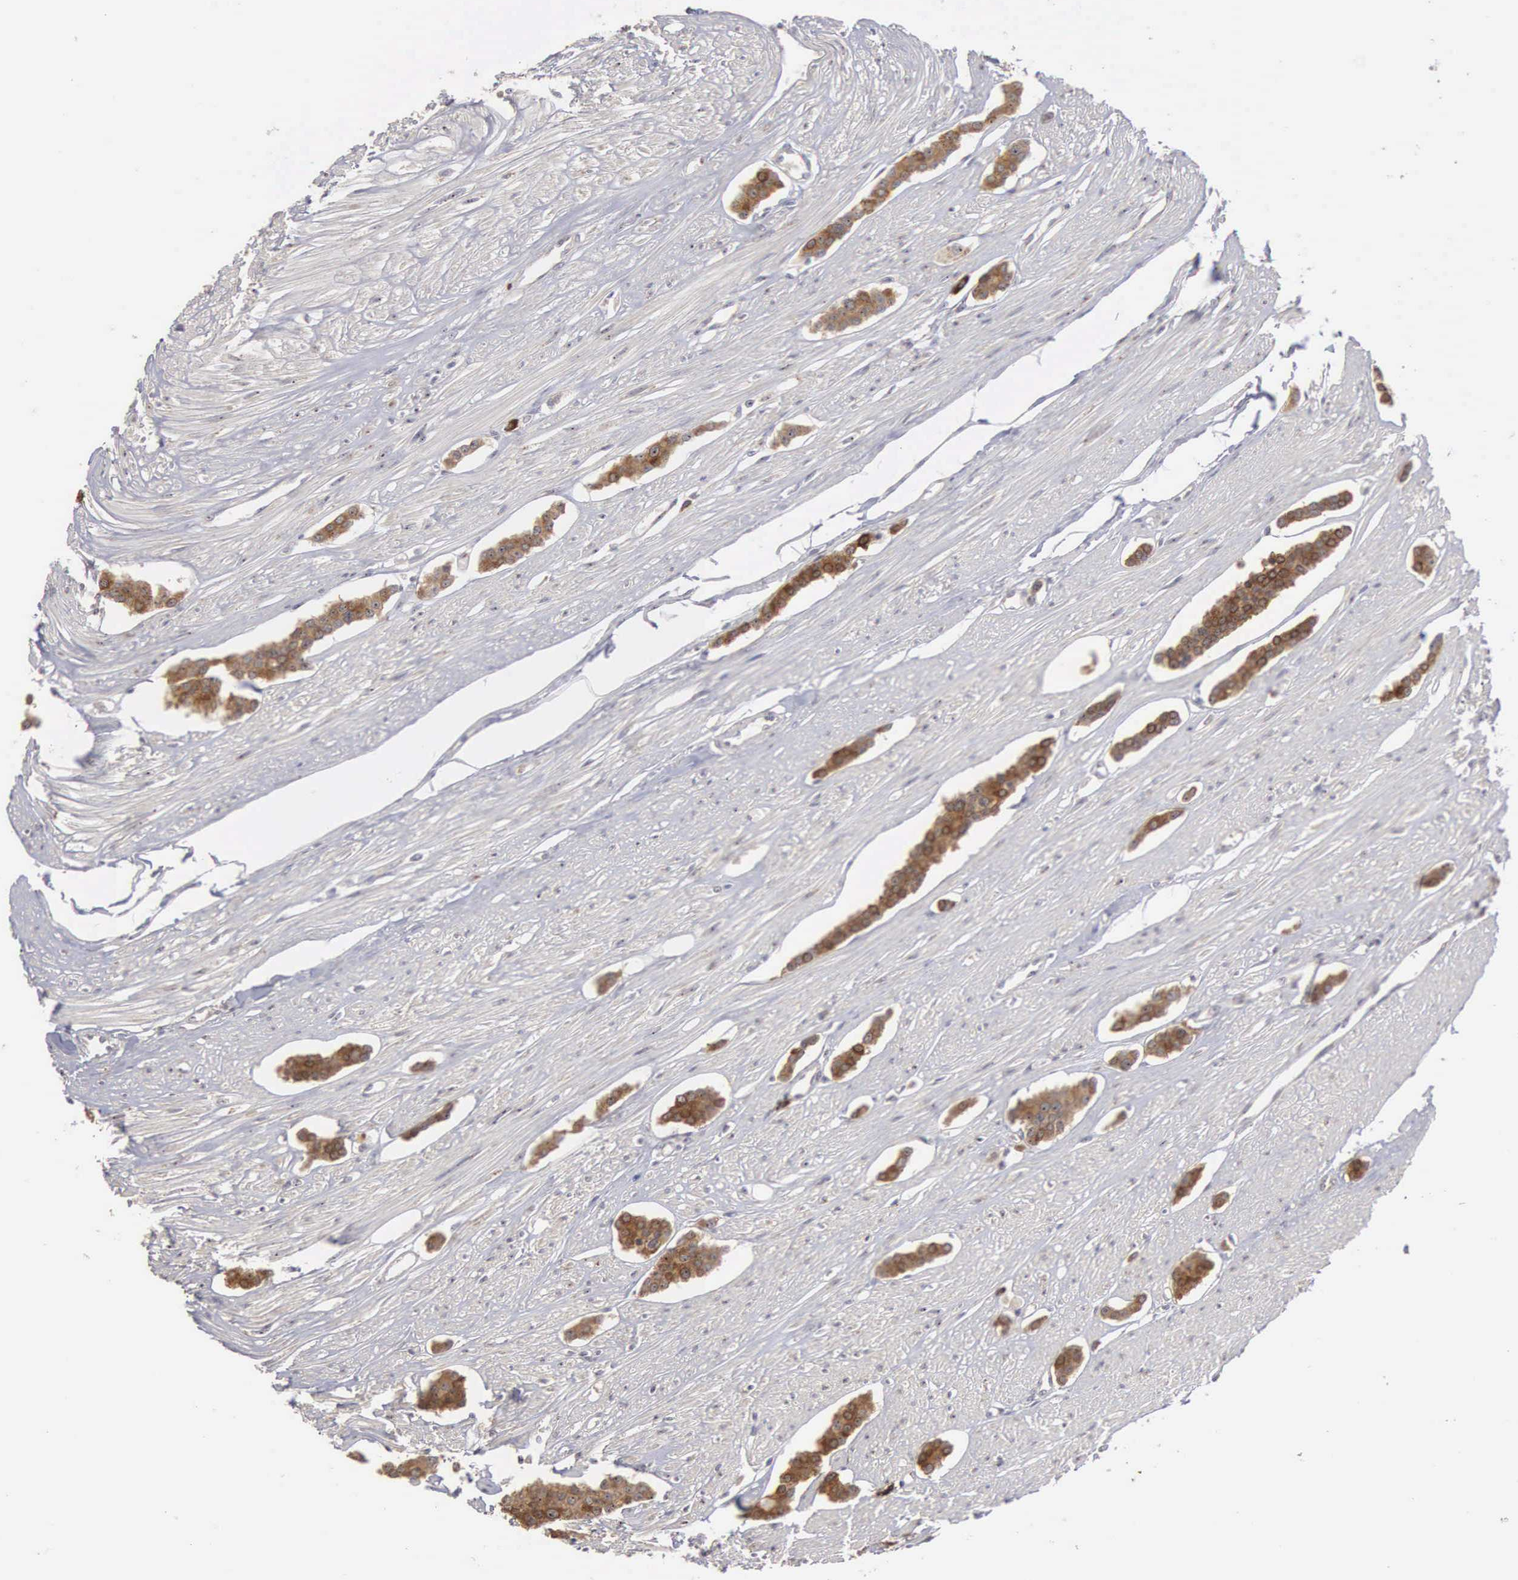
{"staining": {"intensity": "strong", "quantity": ">75%", "location": "cytoplasmic/membranous"}, "tissue": "carcinoid", "cell_type": "Tumor cells", "image_type": "cancer", "snomed": [{"axis": "morphology", "description": "Carcinoid, malignant, NOS"}, {"axis": "topography", "description": "Small intestine"}], "caption": "Carcinoid tissue shows strong cytoplasmic/membranous expression in approximately >75% of tumor cells, visualized by immunohistochemistry. Nuclei are stained in blue.", "gene": "AMN", "patient": {"sex": "male", "age": 60}}